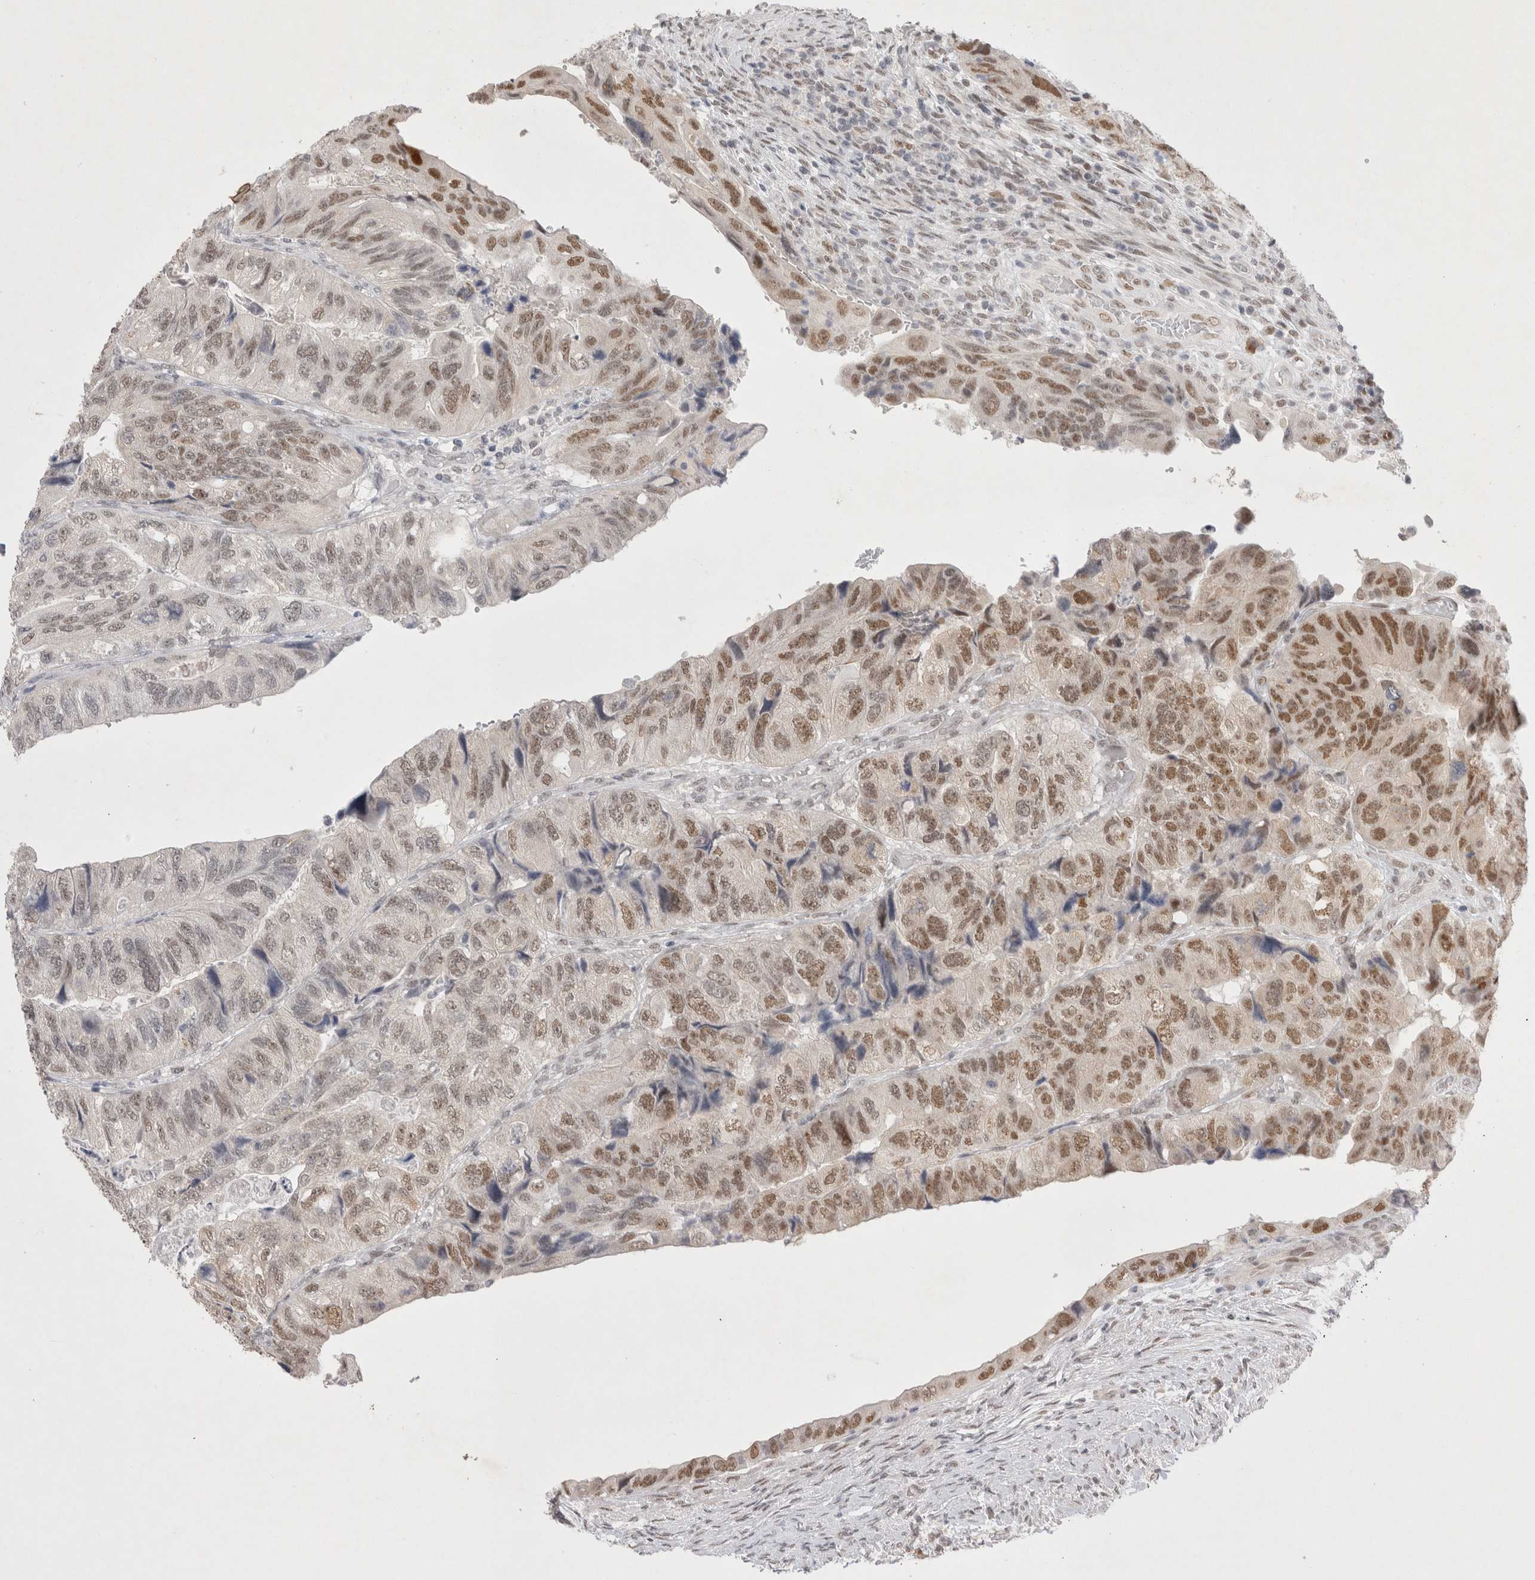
{"staining": {"intensity": "moderate", "quantity": ">75%", "location": "nuclear"}, "tissue": "colorectal cancer", "cell_type": "Tumor cells", "image_type": "cancer", "snomed": [{"axis": "morphology", "description": "Adenocarcinoma, NOS"}, {"axis": "topography", "description": "Rectum"}], "caption": "Immunohistochemical staining of human colorectal cancer (adenocarcinoma) shows medium levels of moderate nuclear staining in approximately >75% of tumor cells.", "gene": "RECQL4", "patient": {"sex": "male", "age": 63}}